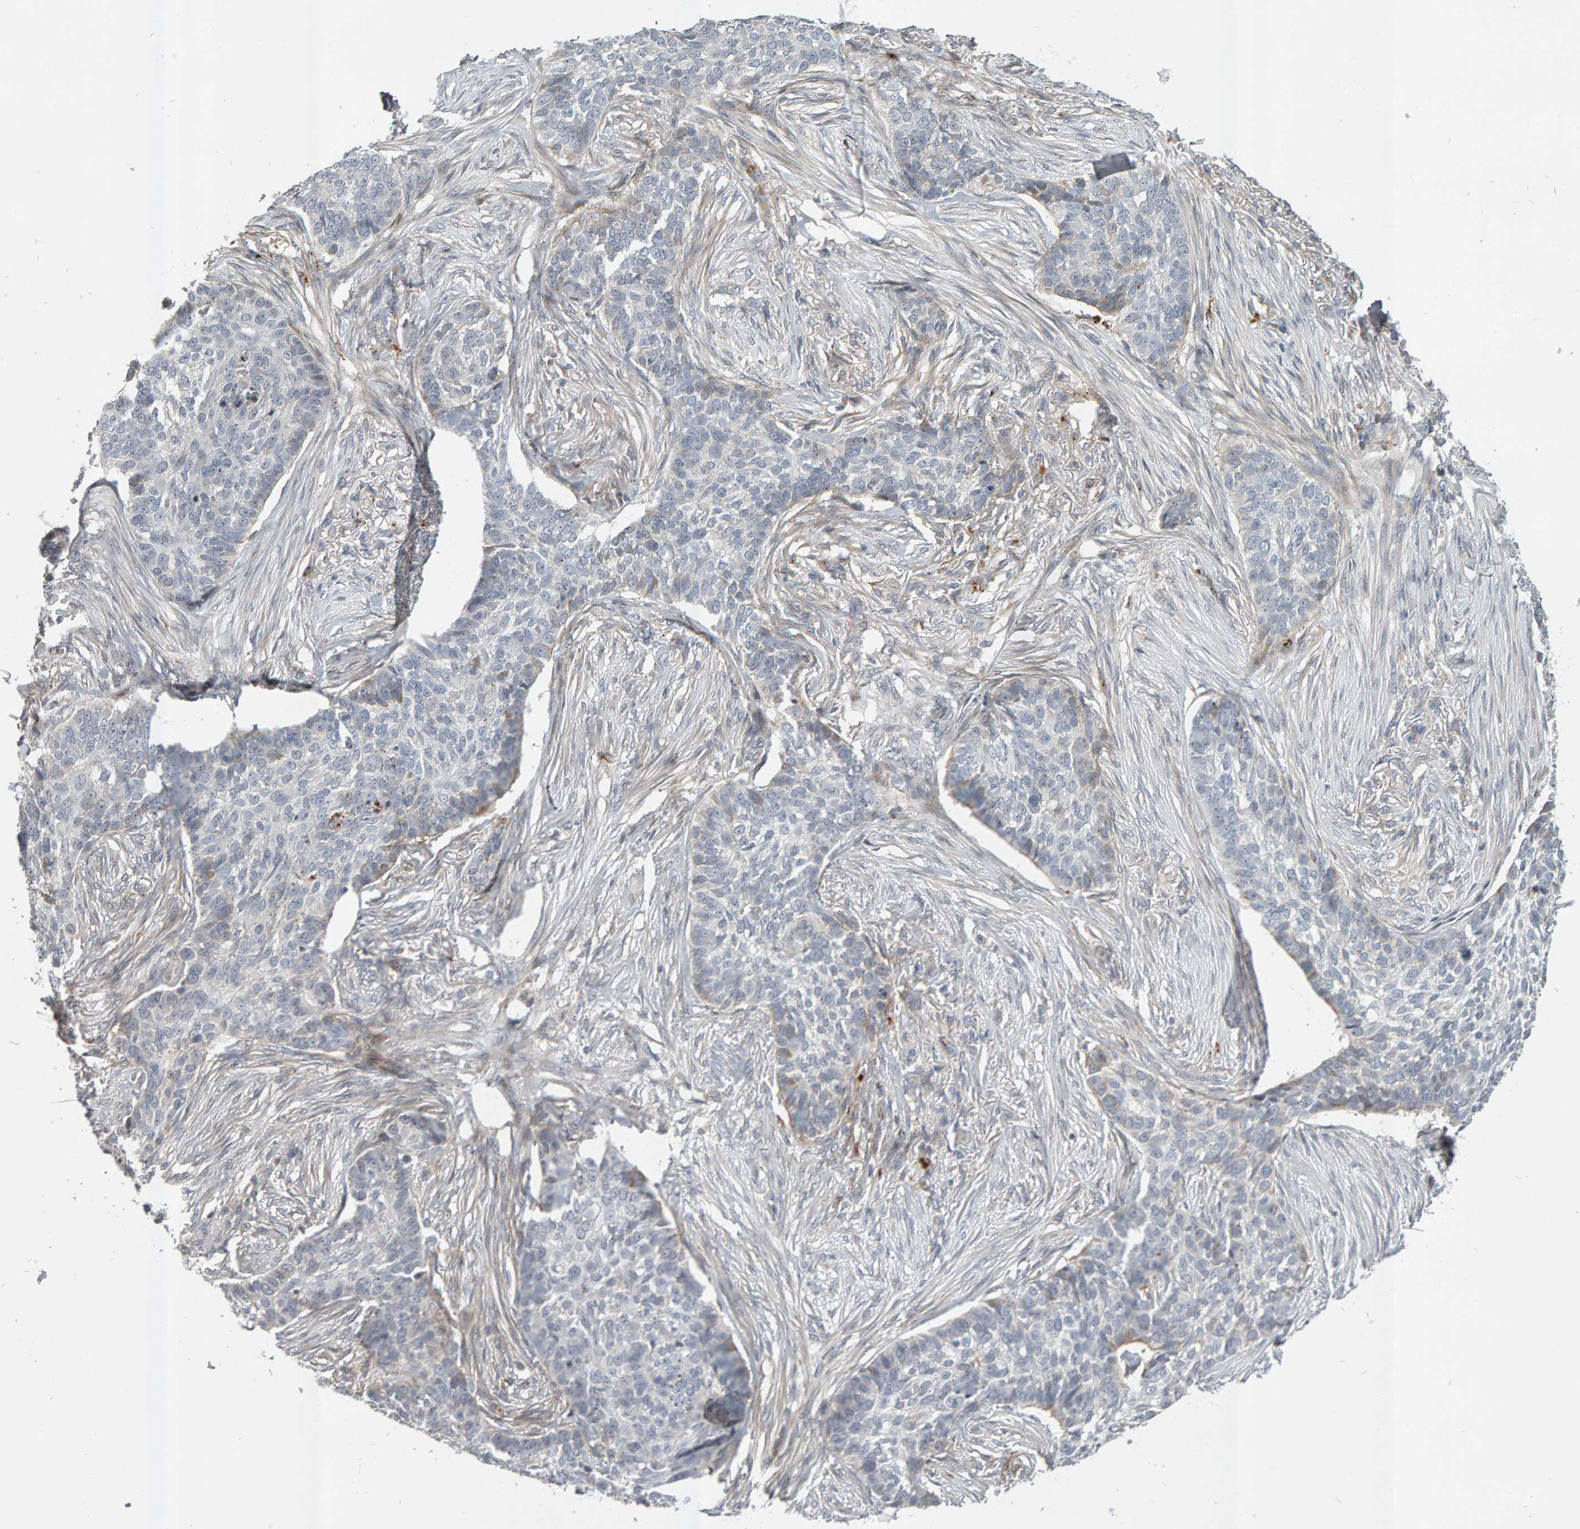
{"staining": {"intensity": "negative", "quantity": "none", "location": "none"}, "tissue": "skin cancer", "cell_type": "Tumor cells", "image_type": "cancer", "snomed": [{"axis": "morphology", "description": "Basal cell carcinoma"}, {"axis": "topography", "description": "Skin"}], "caption": "Tumor cells are negative for brown protein staining in skin basal cell carcinoma. (Immunohistochemistry (ihc), brightfield microscopy, high magnification).", "gene": "ZNF160", "patient": {"sex": "male", "age": 85}}